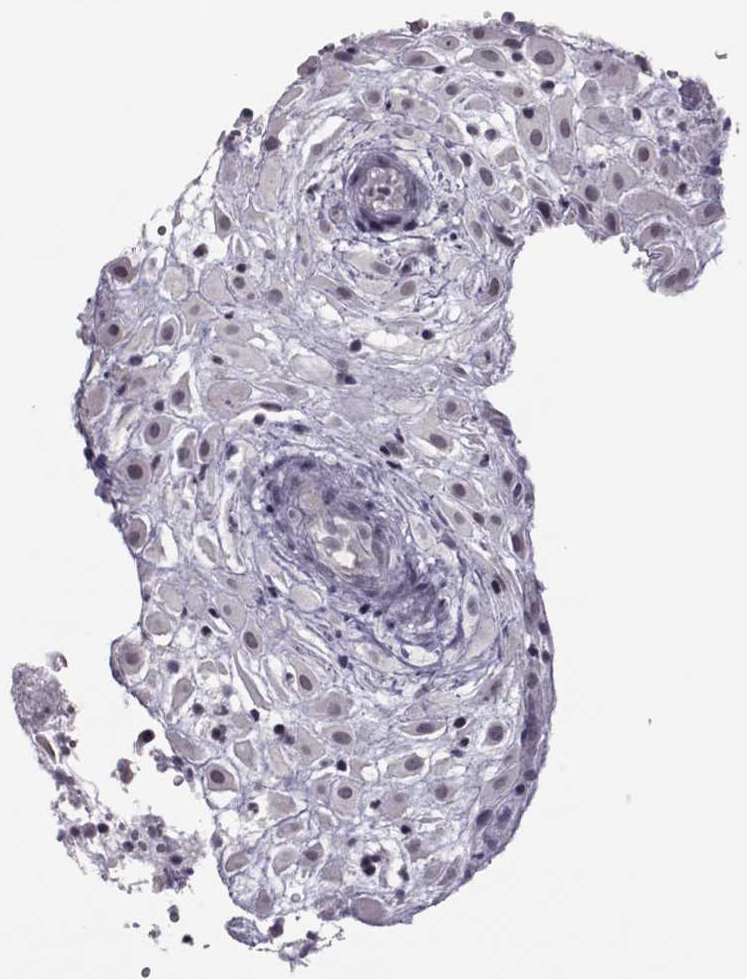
{"staining": {"intensity": "weak", "quantity": "<25%", "location": "cytoplasmic/membranous"}, "tissue": "placenta", "cell_type": "Decidual cells", "image_type": "normal", "snomed": [{"axis": "morphology", "description": "Normal tissue, NOS"}, {"axis": "topography", "description": "Placenta"}], "caption": "High magnification brightfield microscopy of unremarkable placenta stained with DAB (3,3'-diaminobenzidine) (brown) and counterstained with hematoxylin (blue): decidual cells show no significant positivity. (Brightfield microscopy of DAB immunohistochemistry (IHC) at high magnification).", "gene": "LIN28A", "patient": {"sex": "female", "age": 24}}